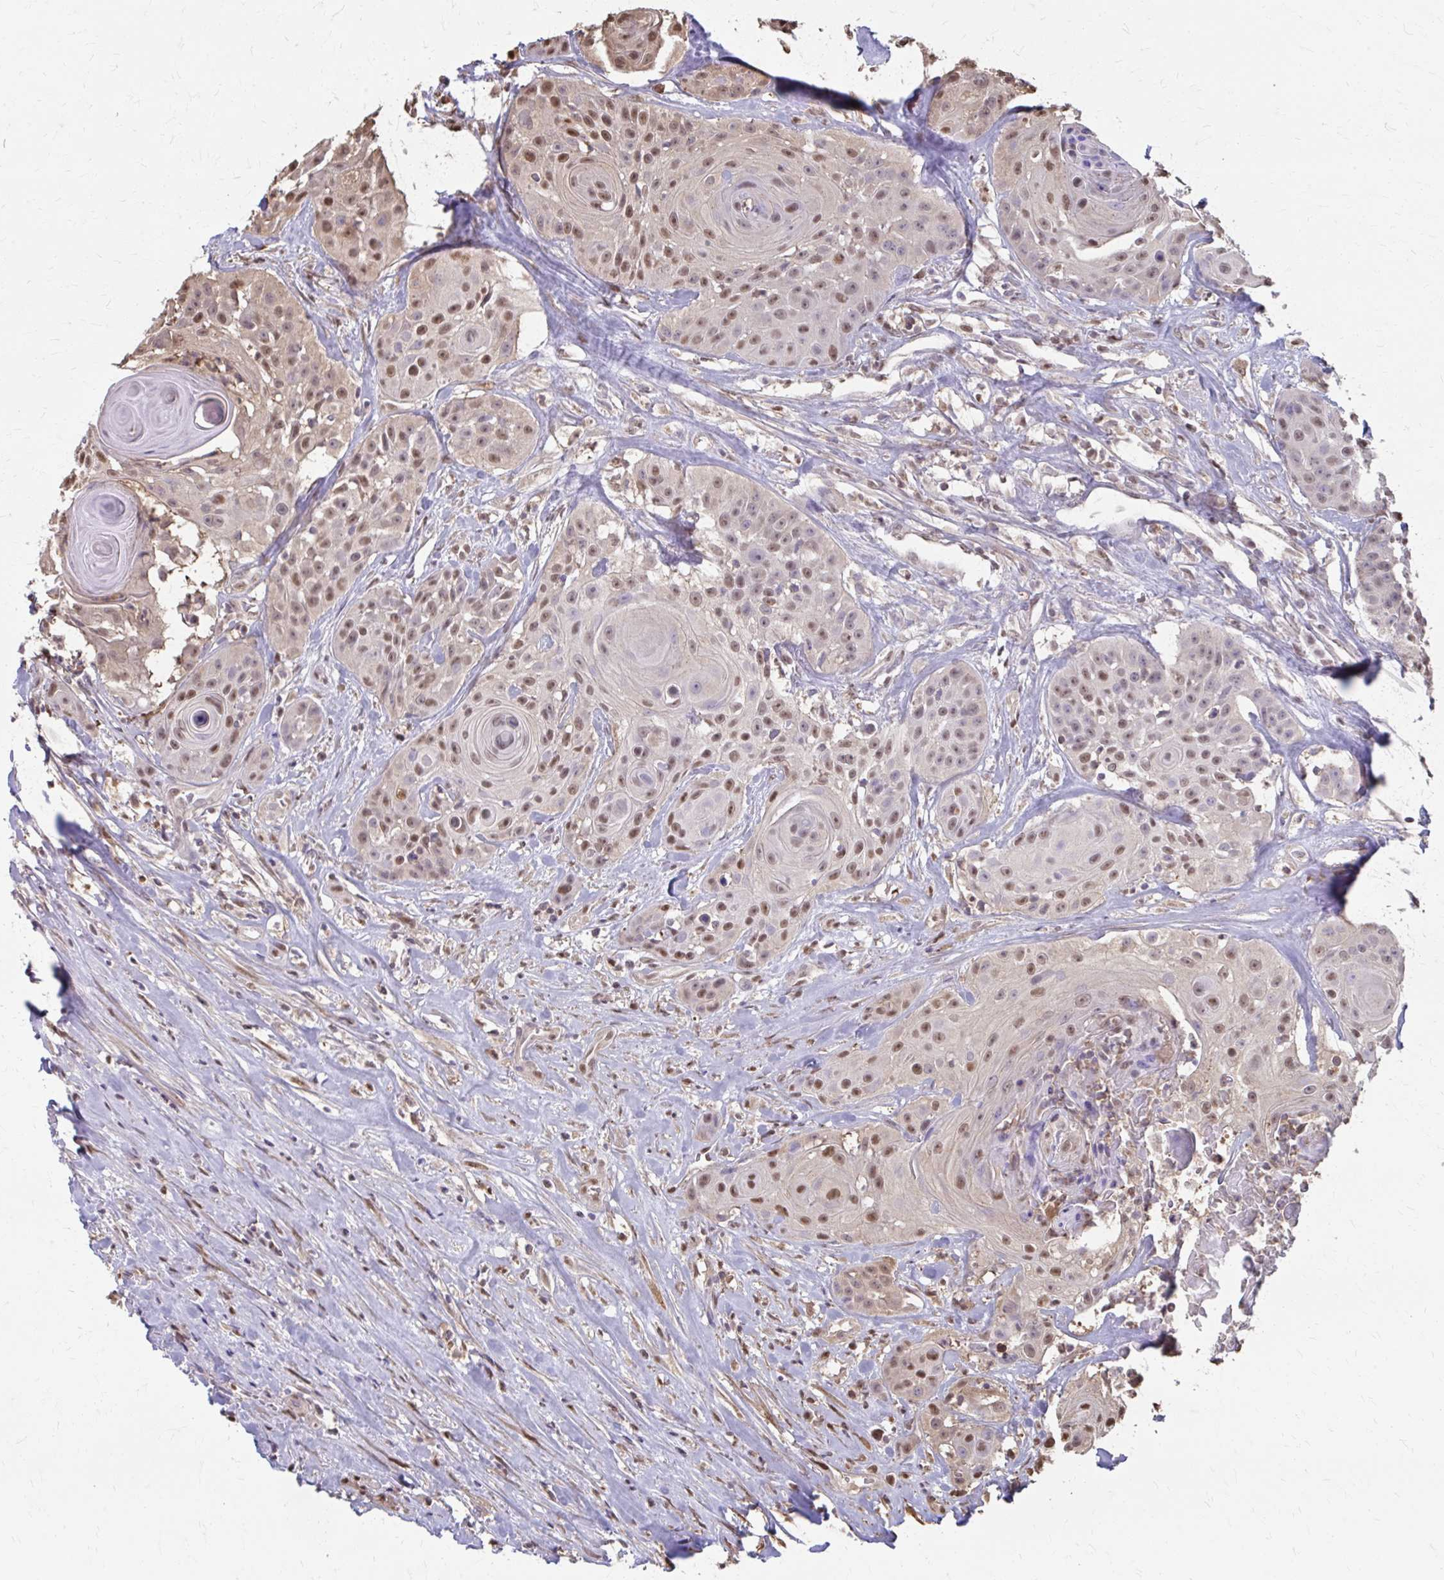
{"staining": {"intensity": "moderate", "quantity": ">75%", "location": "nuclear"}, "tissue": "head and neck cancer", "cell_type": "Tumor cells", "image_type": "cancer", "snomed": [{"axis": "morphology", "description": "Squamous cell carcinoma, NOS"}, {"axis": "topography", "description": "Head-Neck"}], "caption": "A medium amount of moderate nuclear staining is appreciated in approximately >75% of tumor cells in head and neck squamous cell carcinoma tissue.", "gene": "ING4", "patient": {"sex": "male", "age": 83}}